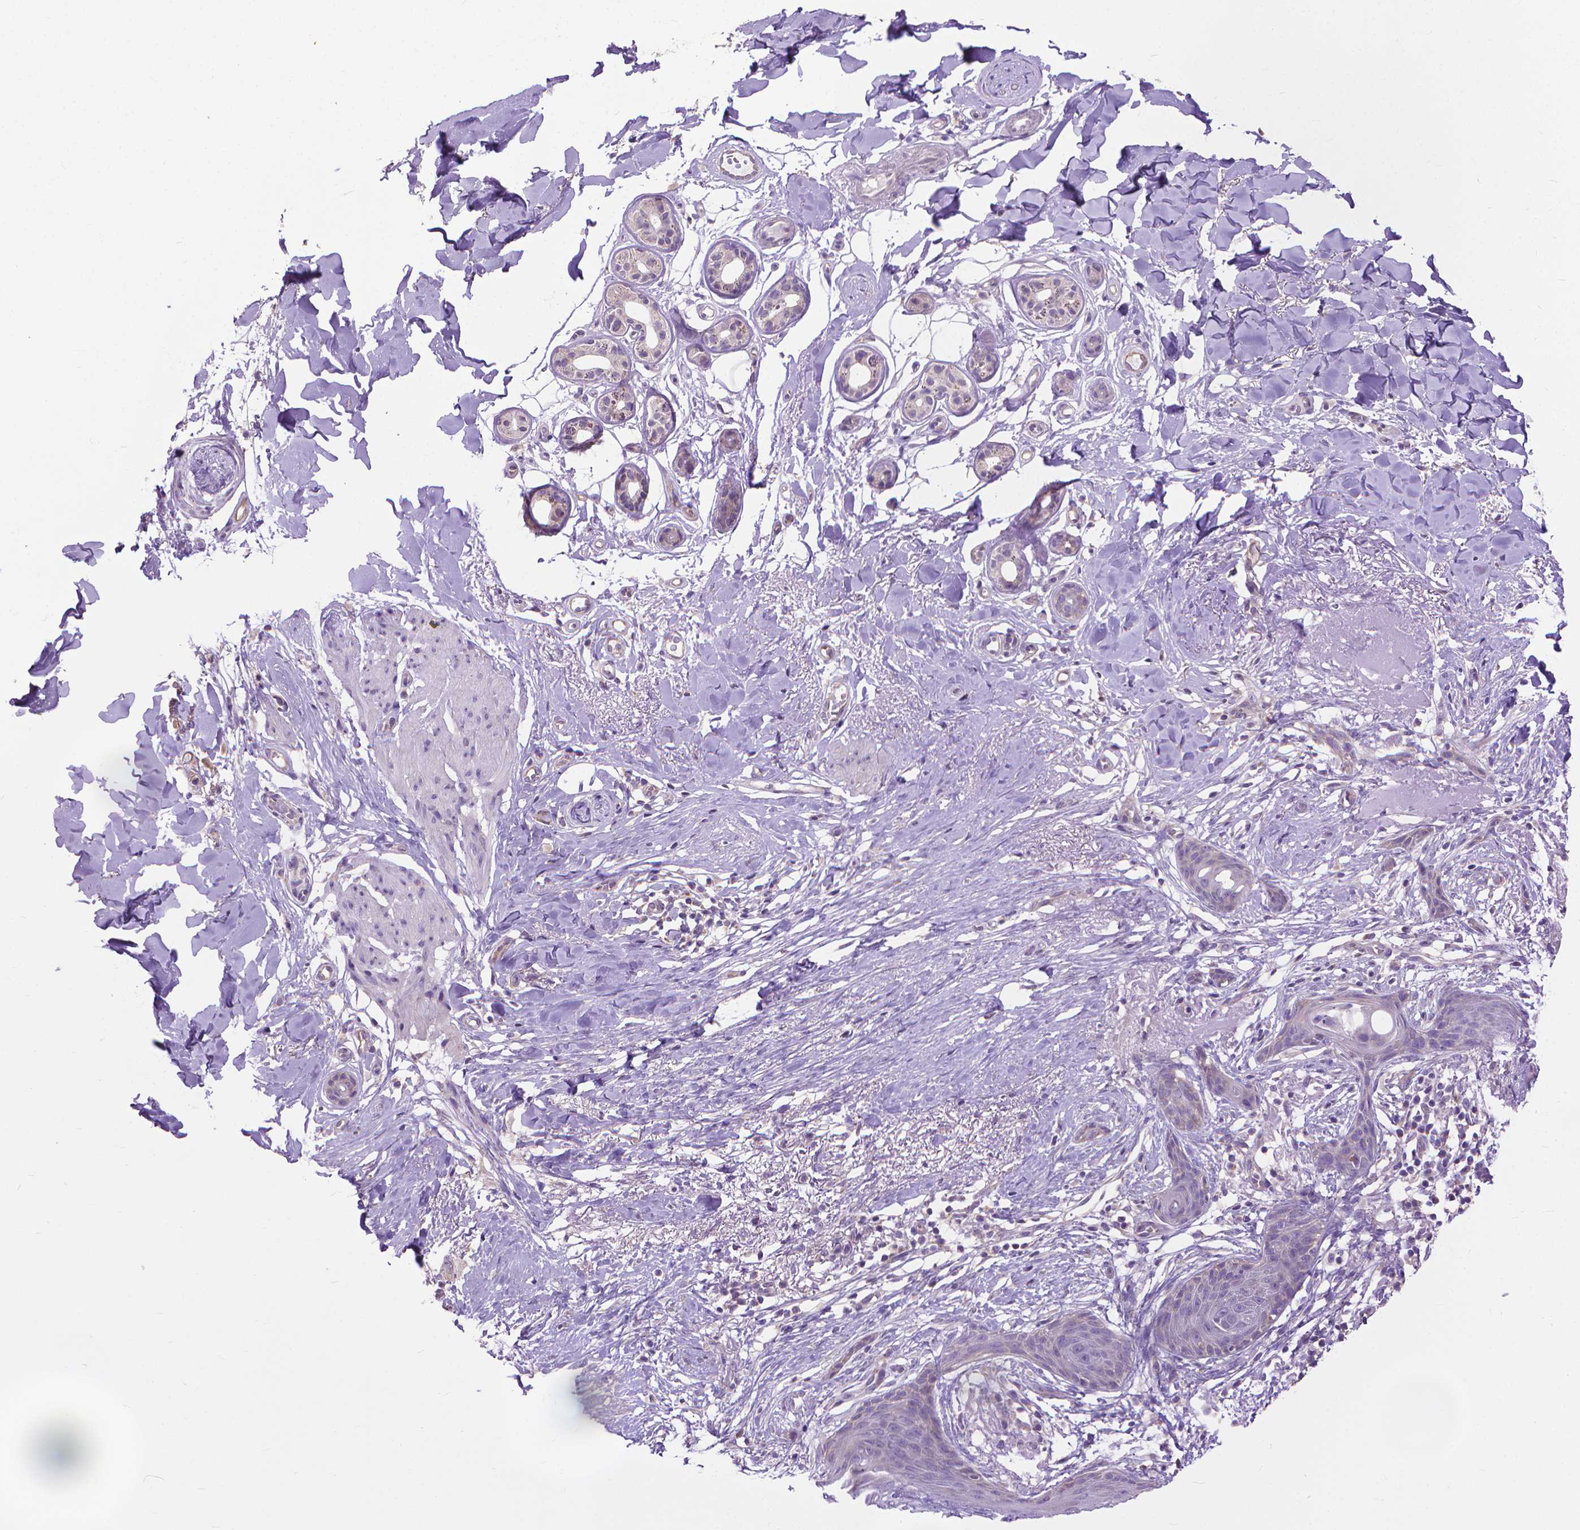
{"staining": {"intensity": "negative", "quantity": "none", "location": "none"}, "tissue": "skin cancer", "cell_type": "Tumor cells", "image_type": "cancer", "snomed": [{"axis": "morphology", "description": "Normal tissue, NOS"}, {"axis": "morphology", "description": "Basal cell carcinoma"}, {"axis": "topography", "description": "Skin"}], "caption": "Immunohistochemistry (IHC) histopathology image of basal cell carcinoma (skin) stained for a protein (brown), which reveals no positivity in tumor cells.", "gene": "SYN1", "patient": {"sex": "male", "age": 84}}